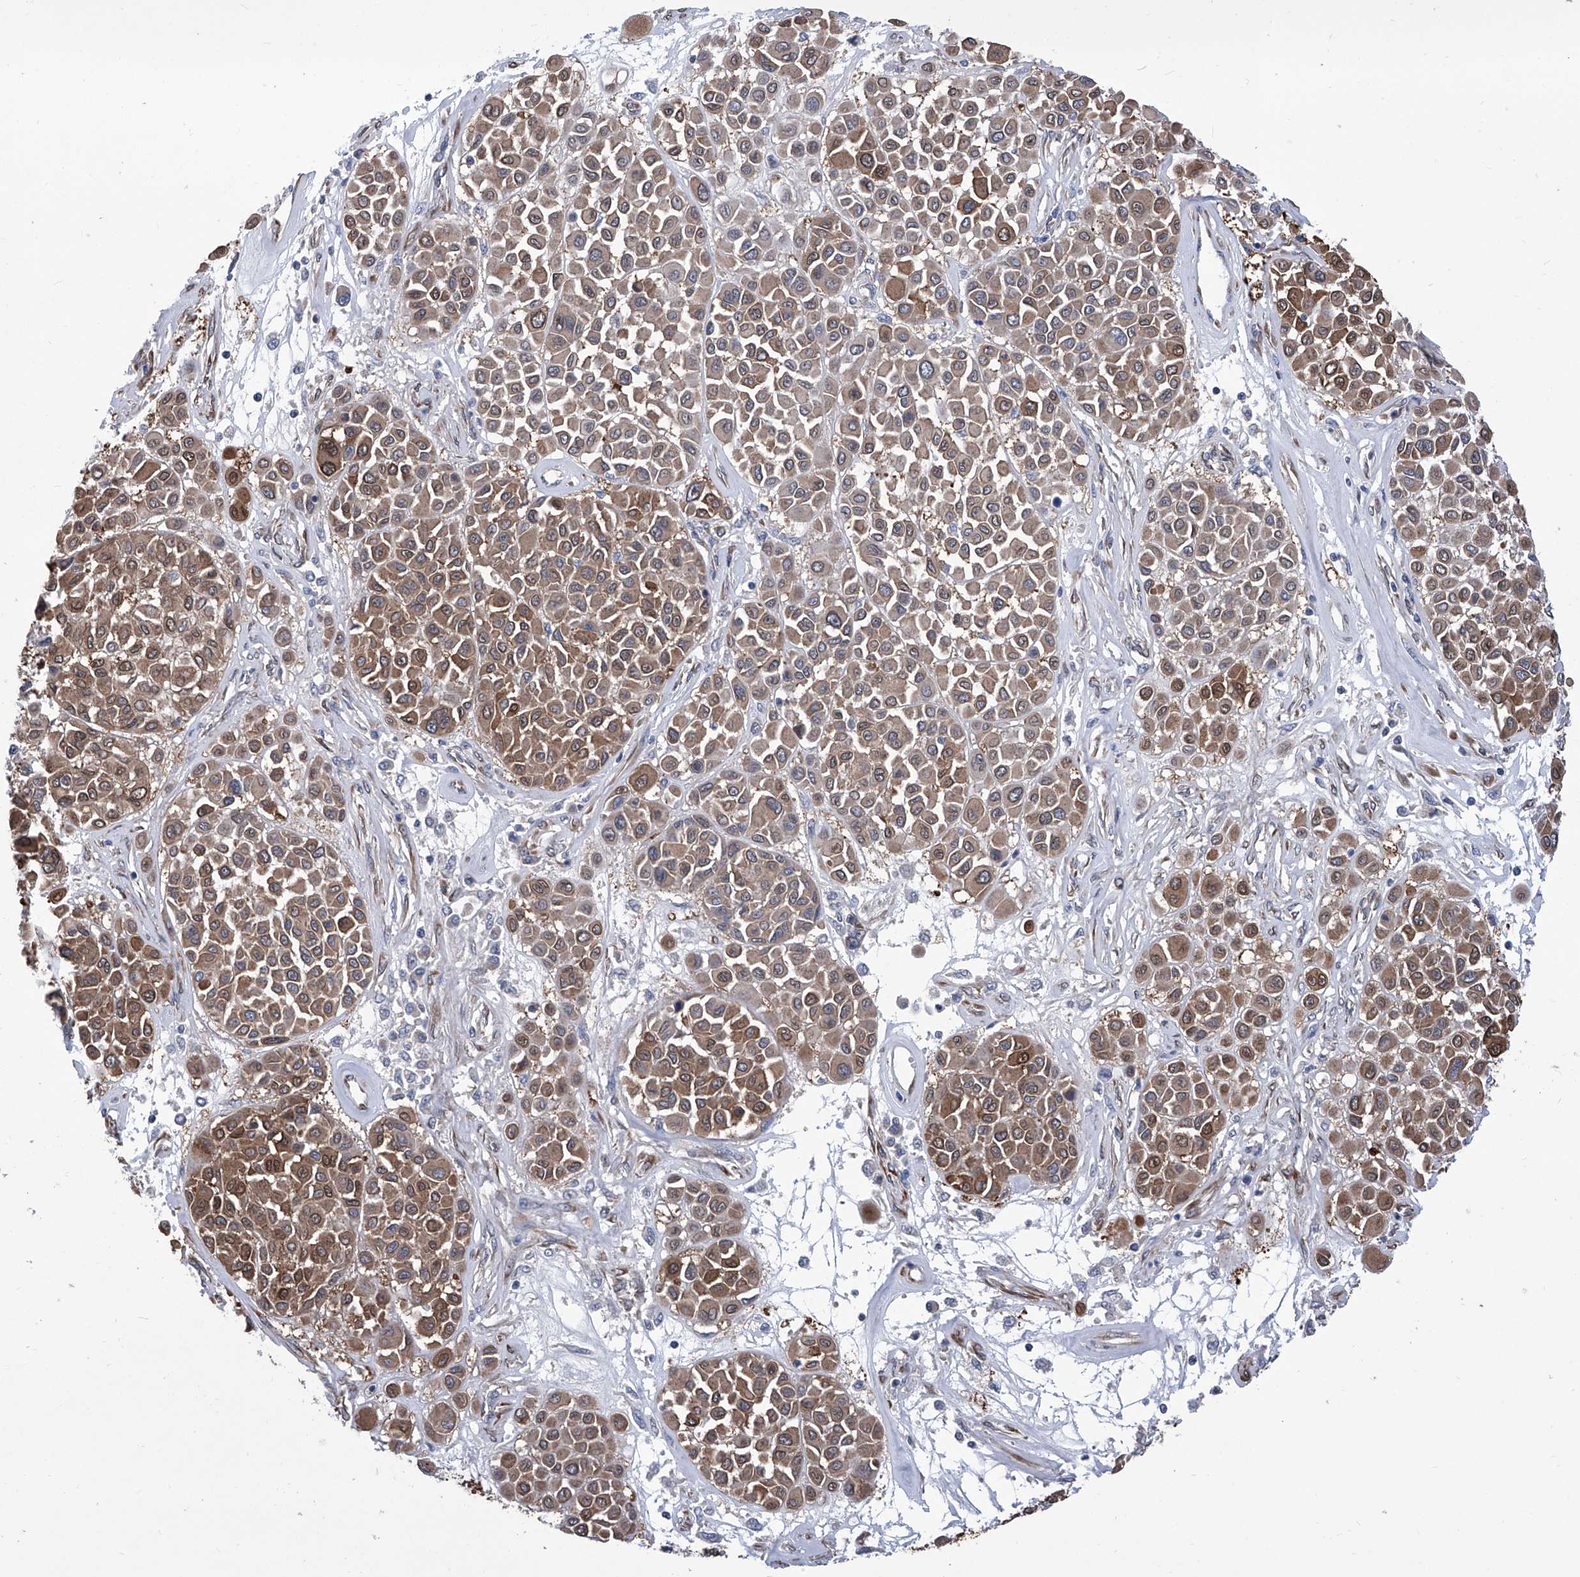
{"staining": {"intensity": "moderate", "quantity": ">75%", "location": "cytoplasmic/membranous"}, "tissue": "melanoma", "cell_type": "Tumor cells", "image_type": "cancer", "snomed": [{"axis": "morphology", "description": "Malignant melanoma, Metastatic site"}, {"axis": "topography", "description": "Soft tissue"}], "caption": "The micrograph exhibits staining of malignant melanoma (metastatic site), revealing moderate cytoplasmic/membranous protein expression (brown color) within tumor cells.", "gene": "SMS", "patient": {"sex": "male", "age": 41}}